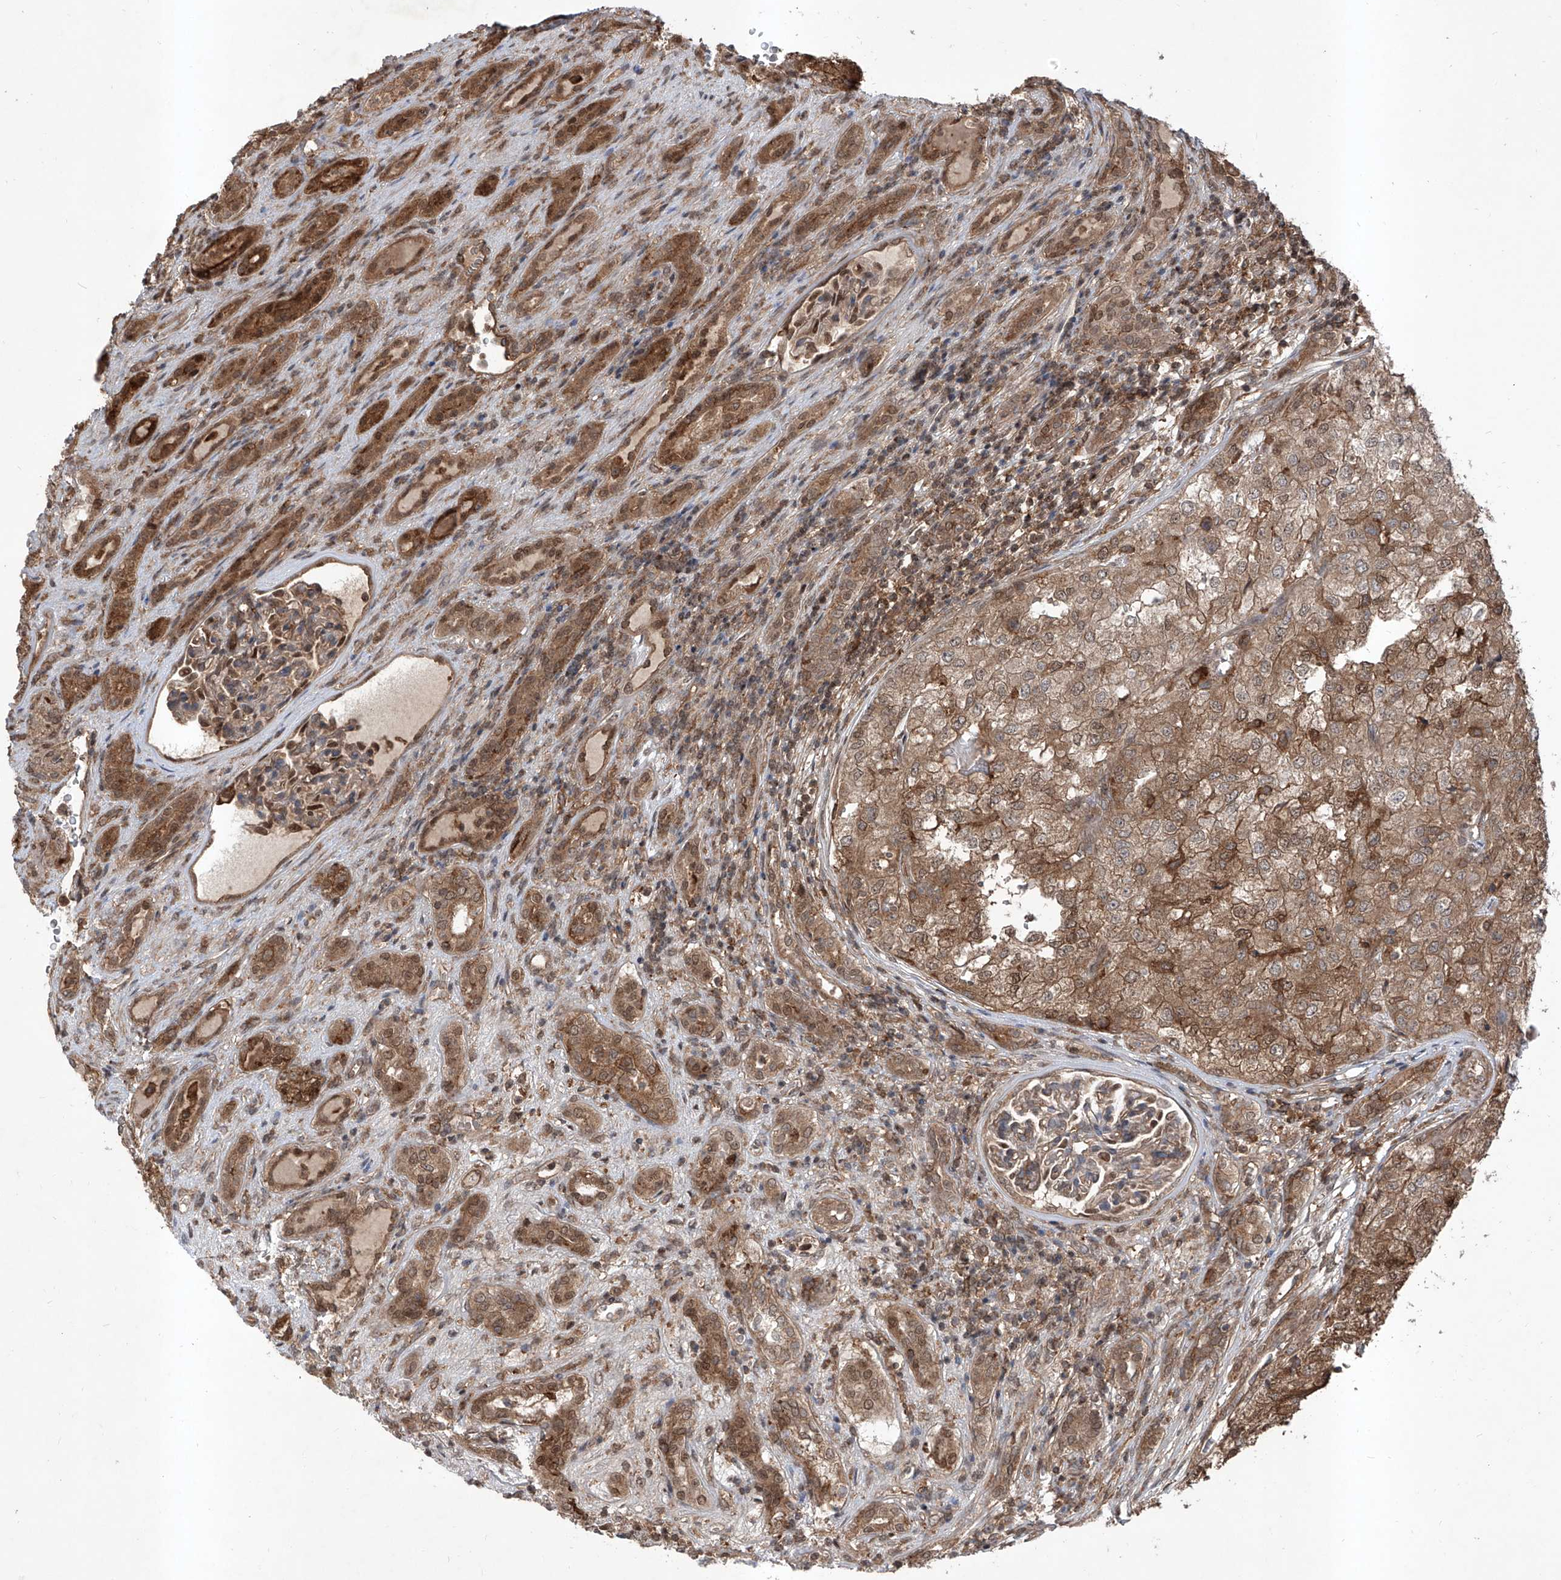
{"staining": {"intensity": "moderate", "quantity": ">75%", "location": "cytoplasmic/membranous"}, "tissue": "renal cancer", "cell_type": "Tumor cells", "image_type": "cancer", "snomed": [{"axis": "morphology", "description": "Adenocarcinoma, NOS"}, {"axis": "topography", "description": "Kidney"}], "caption": "Immunohistochemical staining of renal cancer (adenocarcinoma) shows moderate cytoplasmic/membranous protein expression in about >75% of tumor cells.", "gene": "HOXC8", "patient": {"sex": "female", "age": 54}}